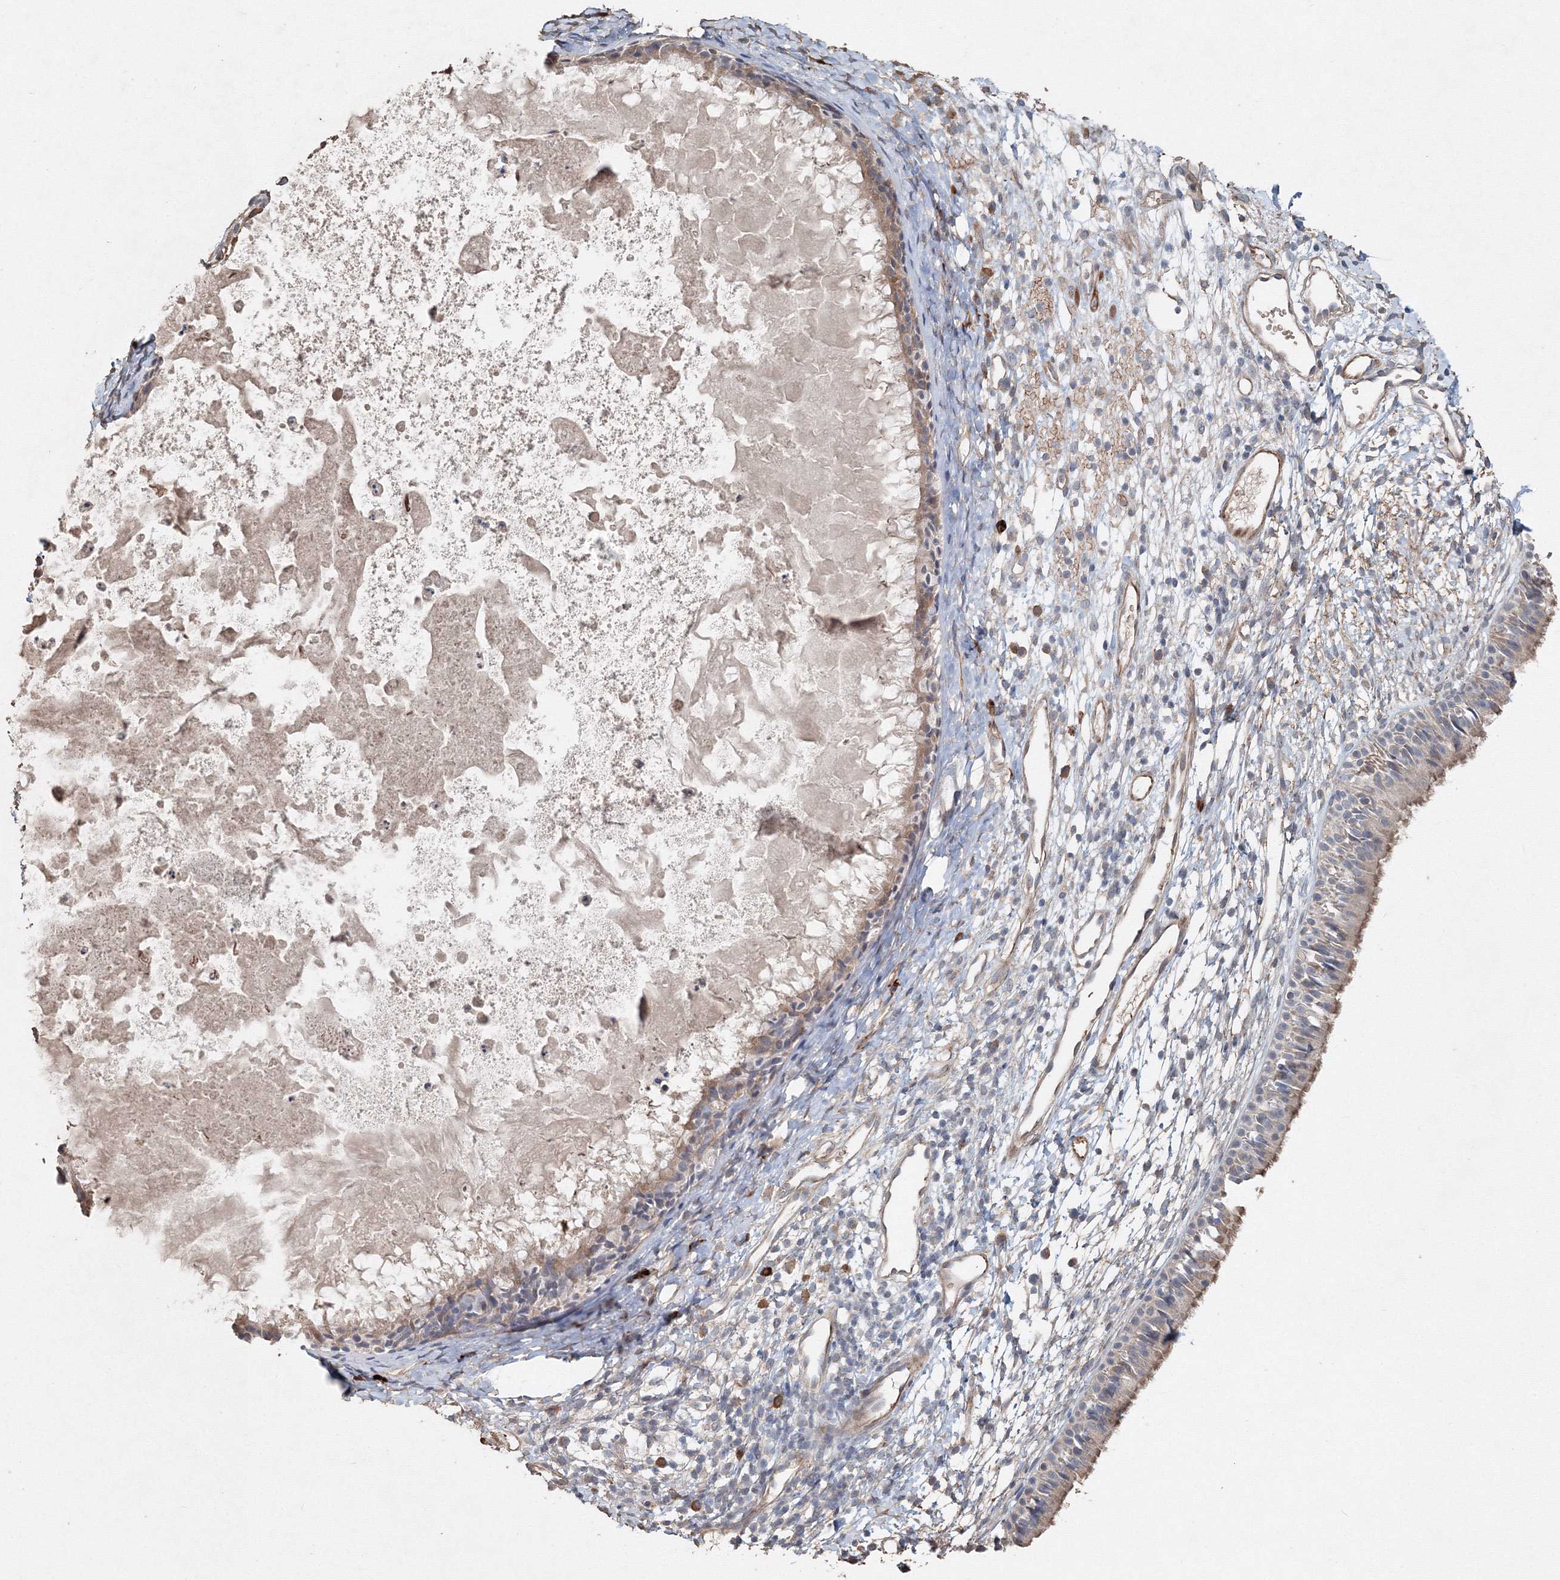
{"staining": {"intensity": "weak", "quantity": "25%-75%", "location": "cytoplasmic/membranous"}, "tissue": "nasopharynx", "cell_type": "Respiratory epithelial cells", "image_type": "normal", "snomed": [{"axis": "morphology", "description": "Normal tissue, NOS"}, {"axis": "topography", "description": "Nasopharynx"}], "caption": "DAB (3,3'-diaminobenzidine) immunohistochemical staining of unremarkable nasopharynx reveals weak cytoplasmic/membranous protein expression in approximately 25%-75% of respiratory epithelial cells. (IHC, brightfield microscopy, high magnification).", "gene": "NALF2", "patient": {"sex": "male", "age": 22}}